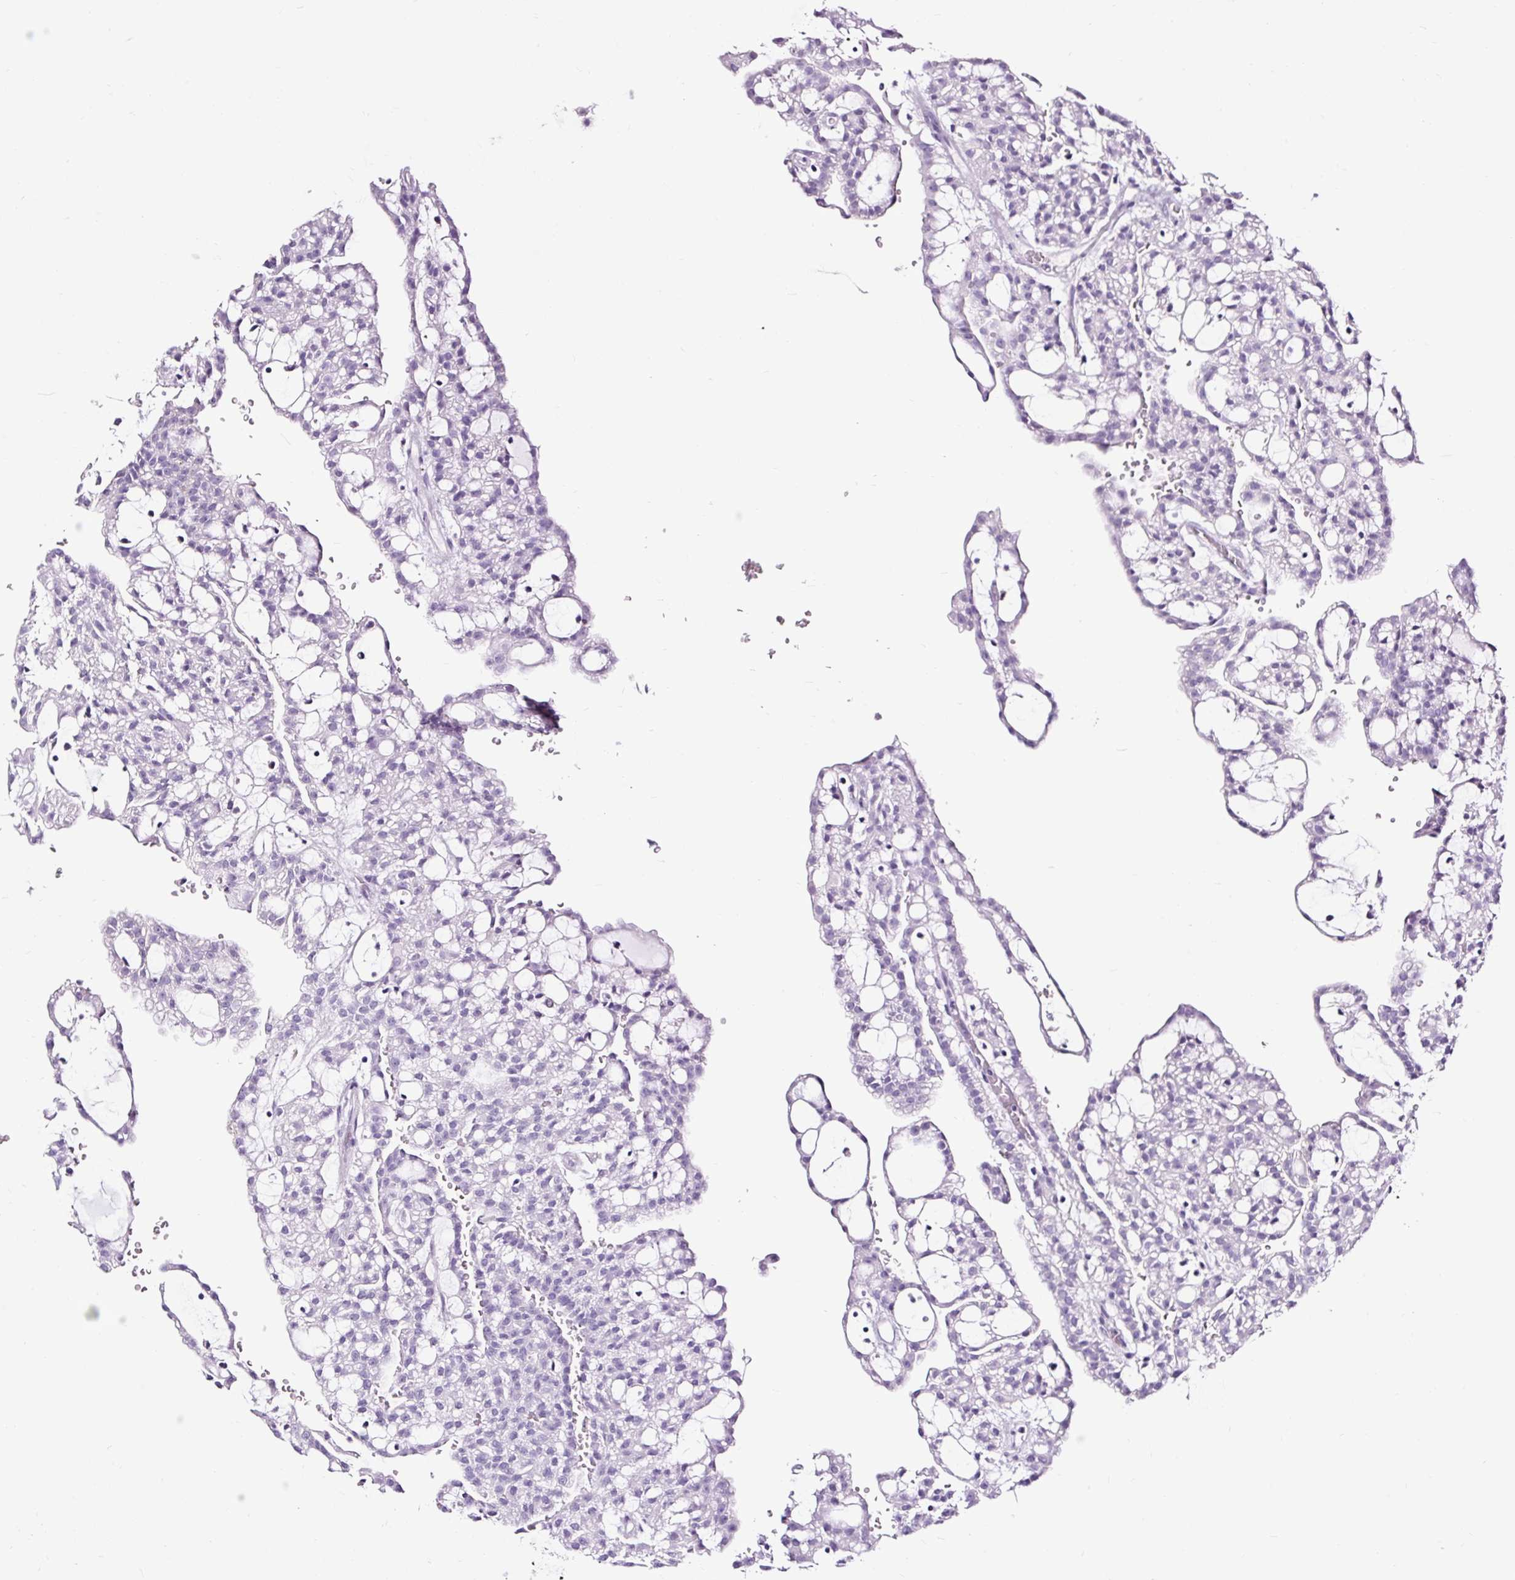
{"staining": {"intensity": "negative", "quantity": "none", "location": "none"}, "tissue": "renal cancer", "cell_type": "Tumor cells", "image_type": "cancer", "snomed": [{"axis": "morphology", "description": "Adenocarcinoma, NOS"}, {"axis": "topography", "description": "Kidney"}], "caption": "Human renal cancer (adenocarcinoma) stained for a protein using IHC reveals no positivity in tumor cells.", "gene": "NPHS2", "patient": {"sex": "male", "age": 63}}